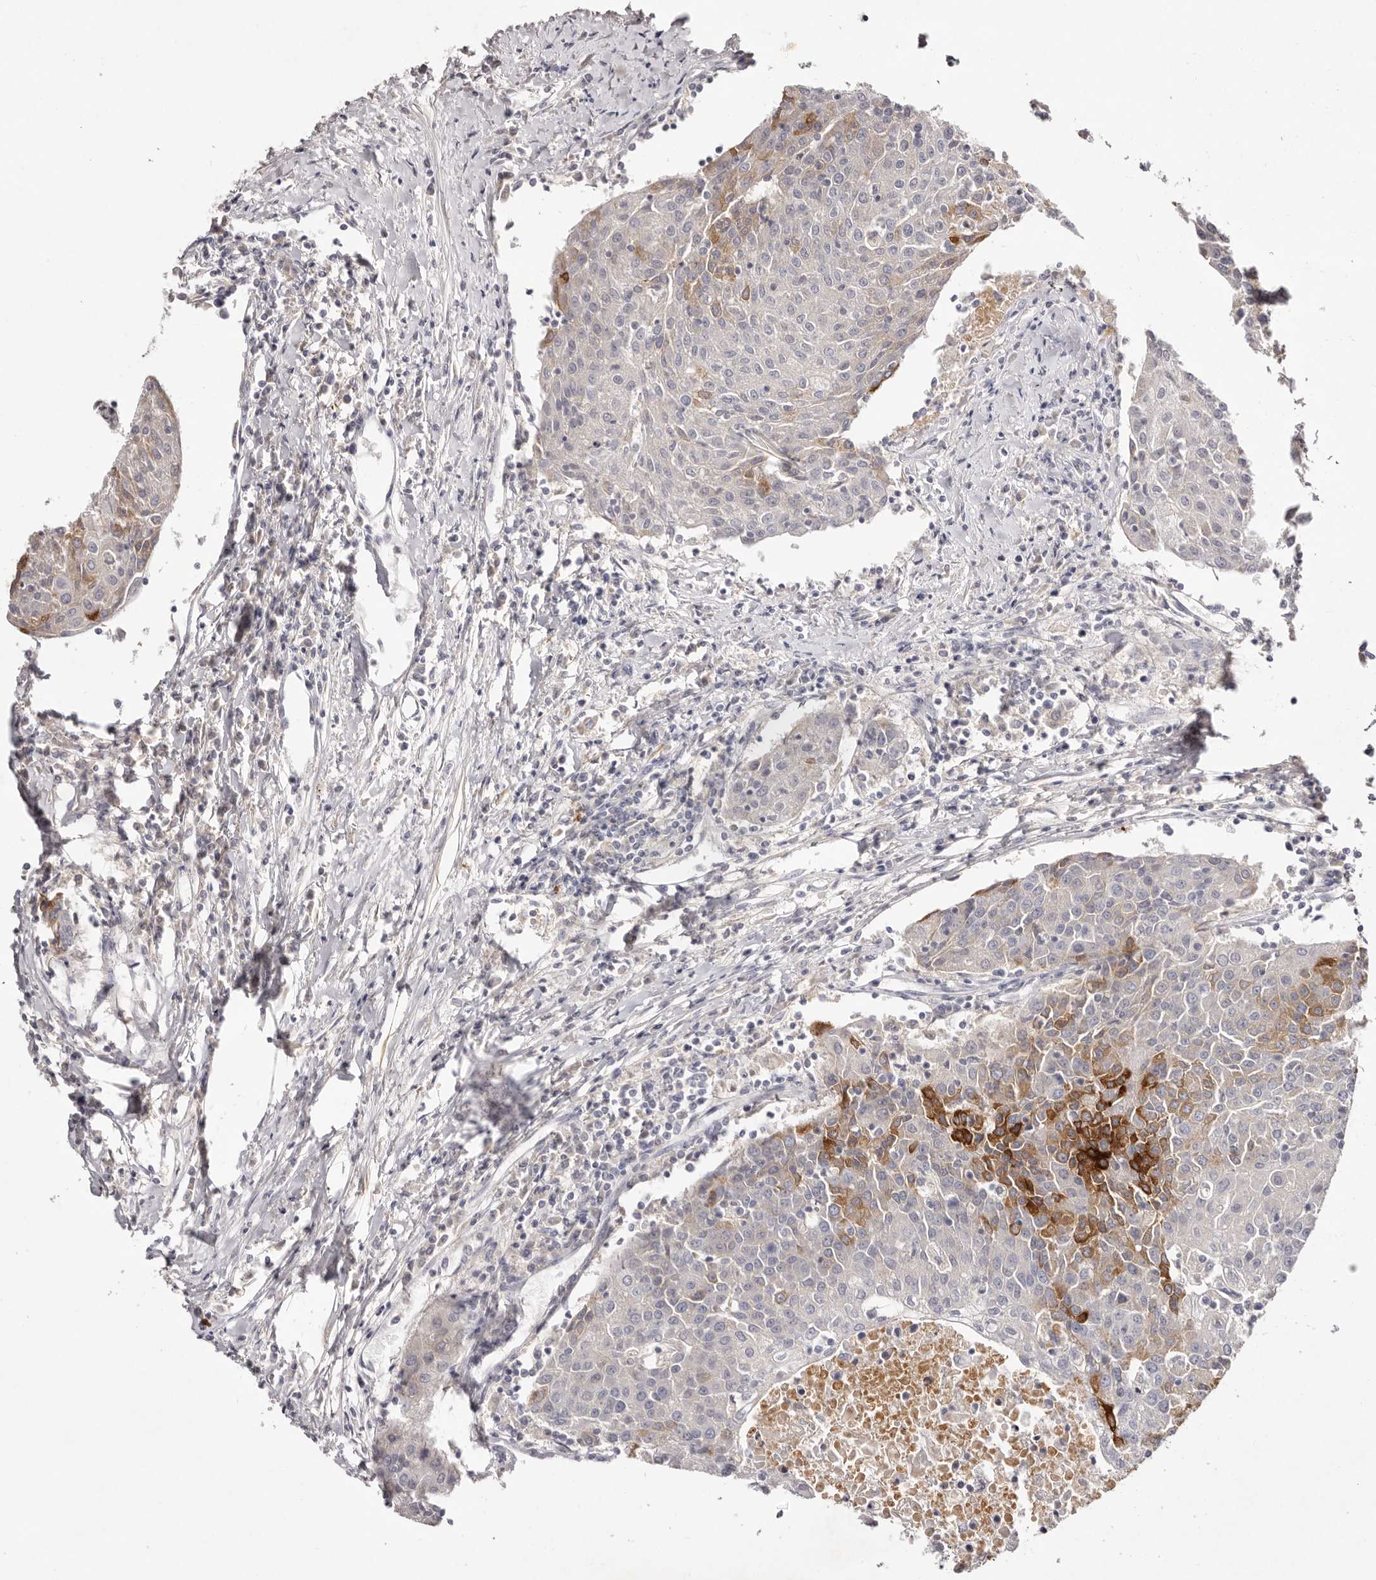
{"staining": {"intensity": "strong", "quantity": "25%-75%", "location": "cytoplasmic/membranous"}, "tissue": "urothelial cancer", "cell_type": "Tumor cells", "image_type": "cancer", "snomed": [{"axis": "morphology", "description": "Urothelial carcinoma, High grade"}, {"axis": "topography", "description": "Urinary bladder"}], "caption": "Protein expression by immunohistochemistry (IHC) shows strong cytoplasmic/membranous positivity in approximately 25%-75% of tumor cells in urothelial cancer.", "gene": "SCUBE2", "patient": {"sex": "female", "age": 85}}